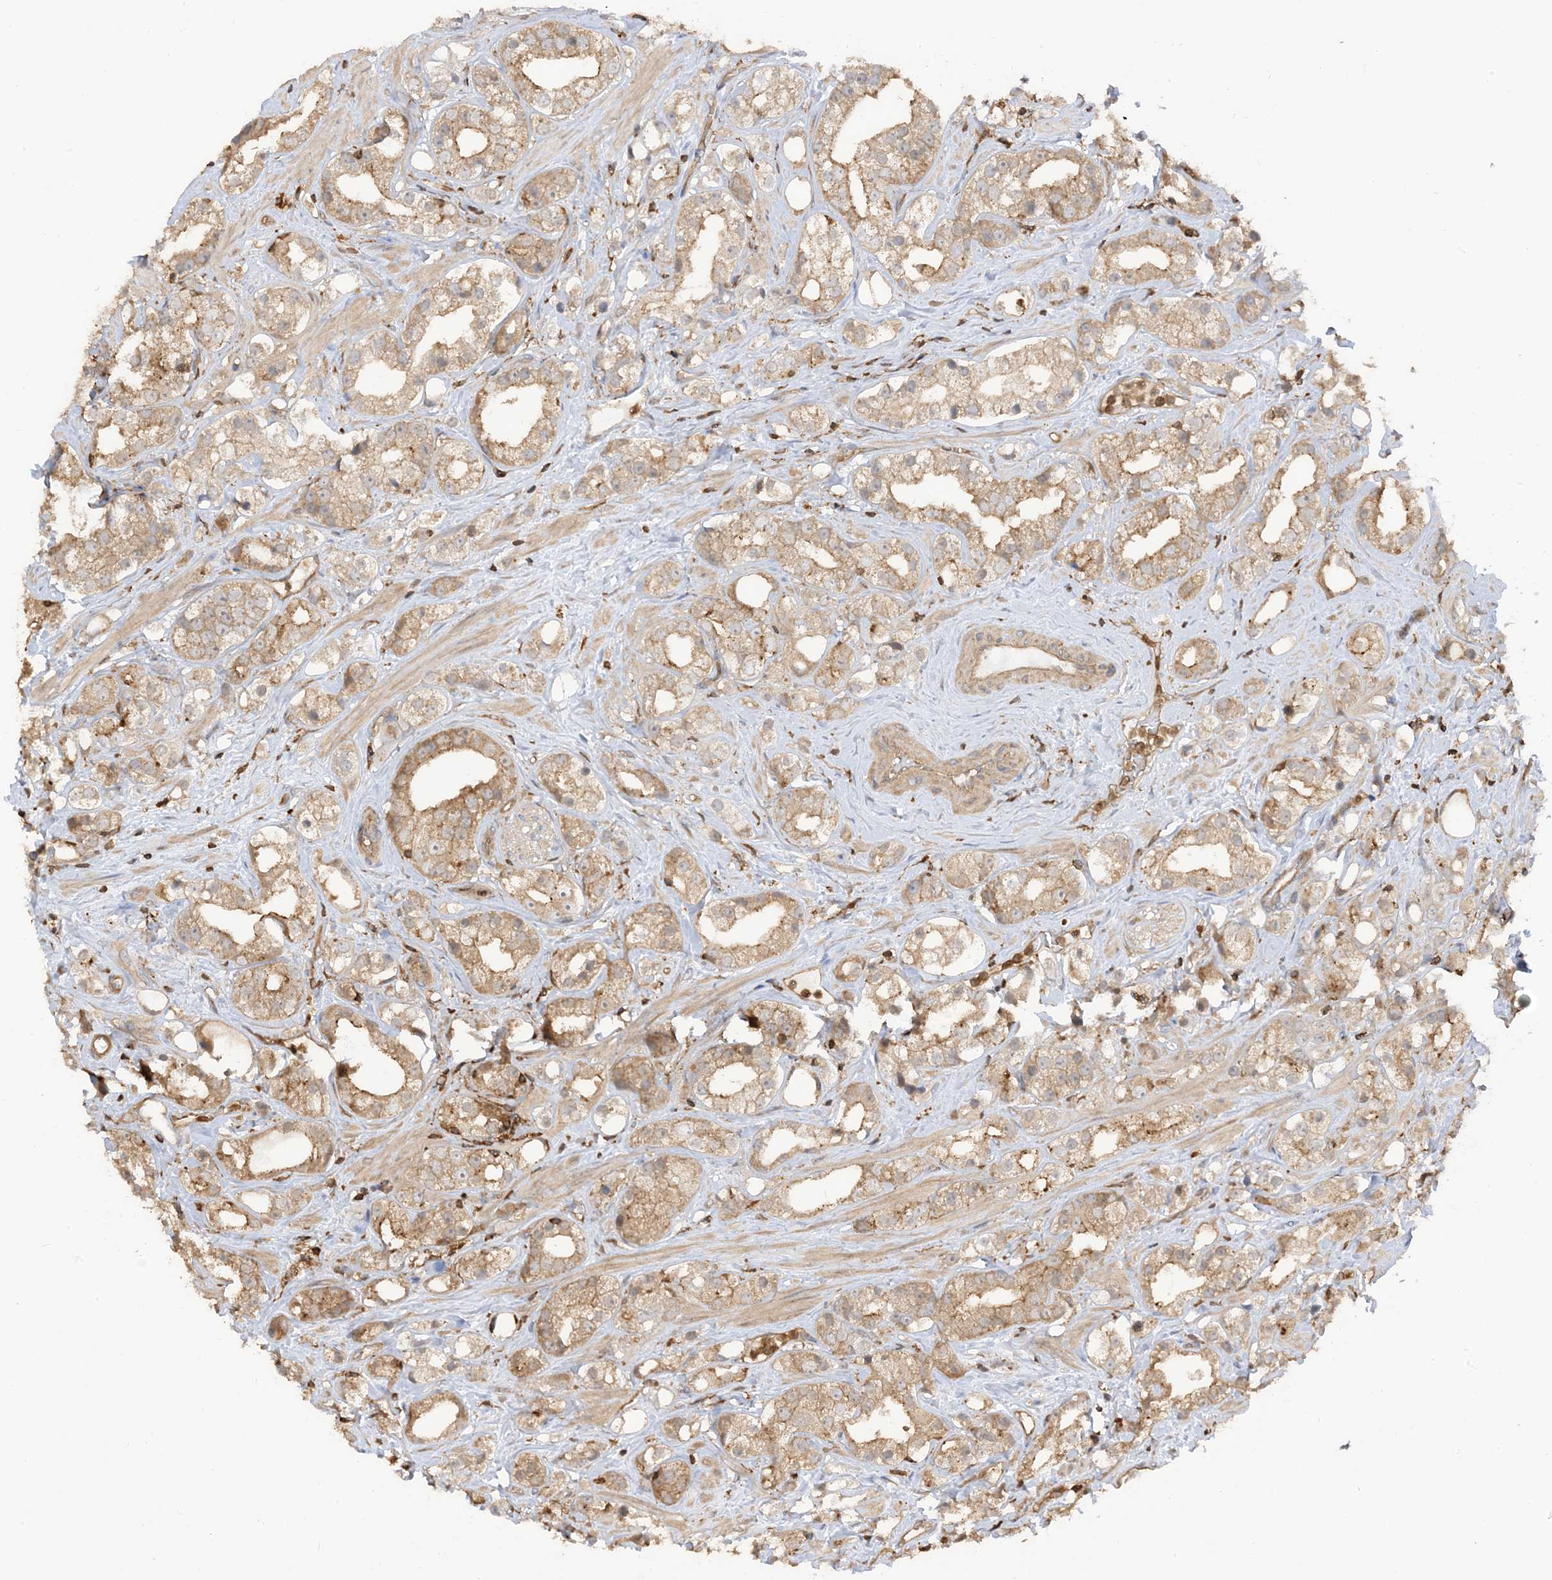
{"staining": {"intensity": "weak", "quantity": ">75%", "location": "cytoplasmic/membranous"}, "tissue": "prostate cancer", "cell_type": "Tumor cells", "image_type": "cancer", "snomed": [{"axis": "morphology", "description": "Adenocarcinoma, NOS"}, {"axis": "topography", "description": "Prostate"}], "caption": "High-magnification brightfield microscopy of prostate cancer (adenocarcinoma) stained with DAB (3,3'-diaminobenzidine) (brown) and counterstained with hematoxylin (blue). tumor cells exhibit weak cytoplasmic/membranous positivity is identified in approximately>75% of cells.", "gene": "CAPZB", "patient": {"sex": "male", "age": 79}}